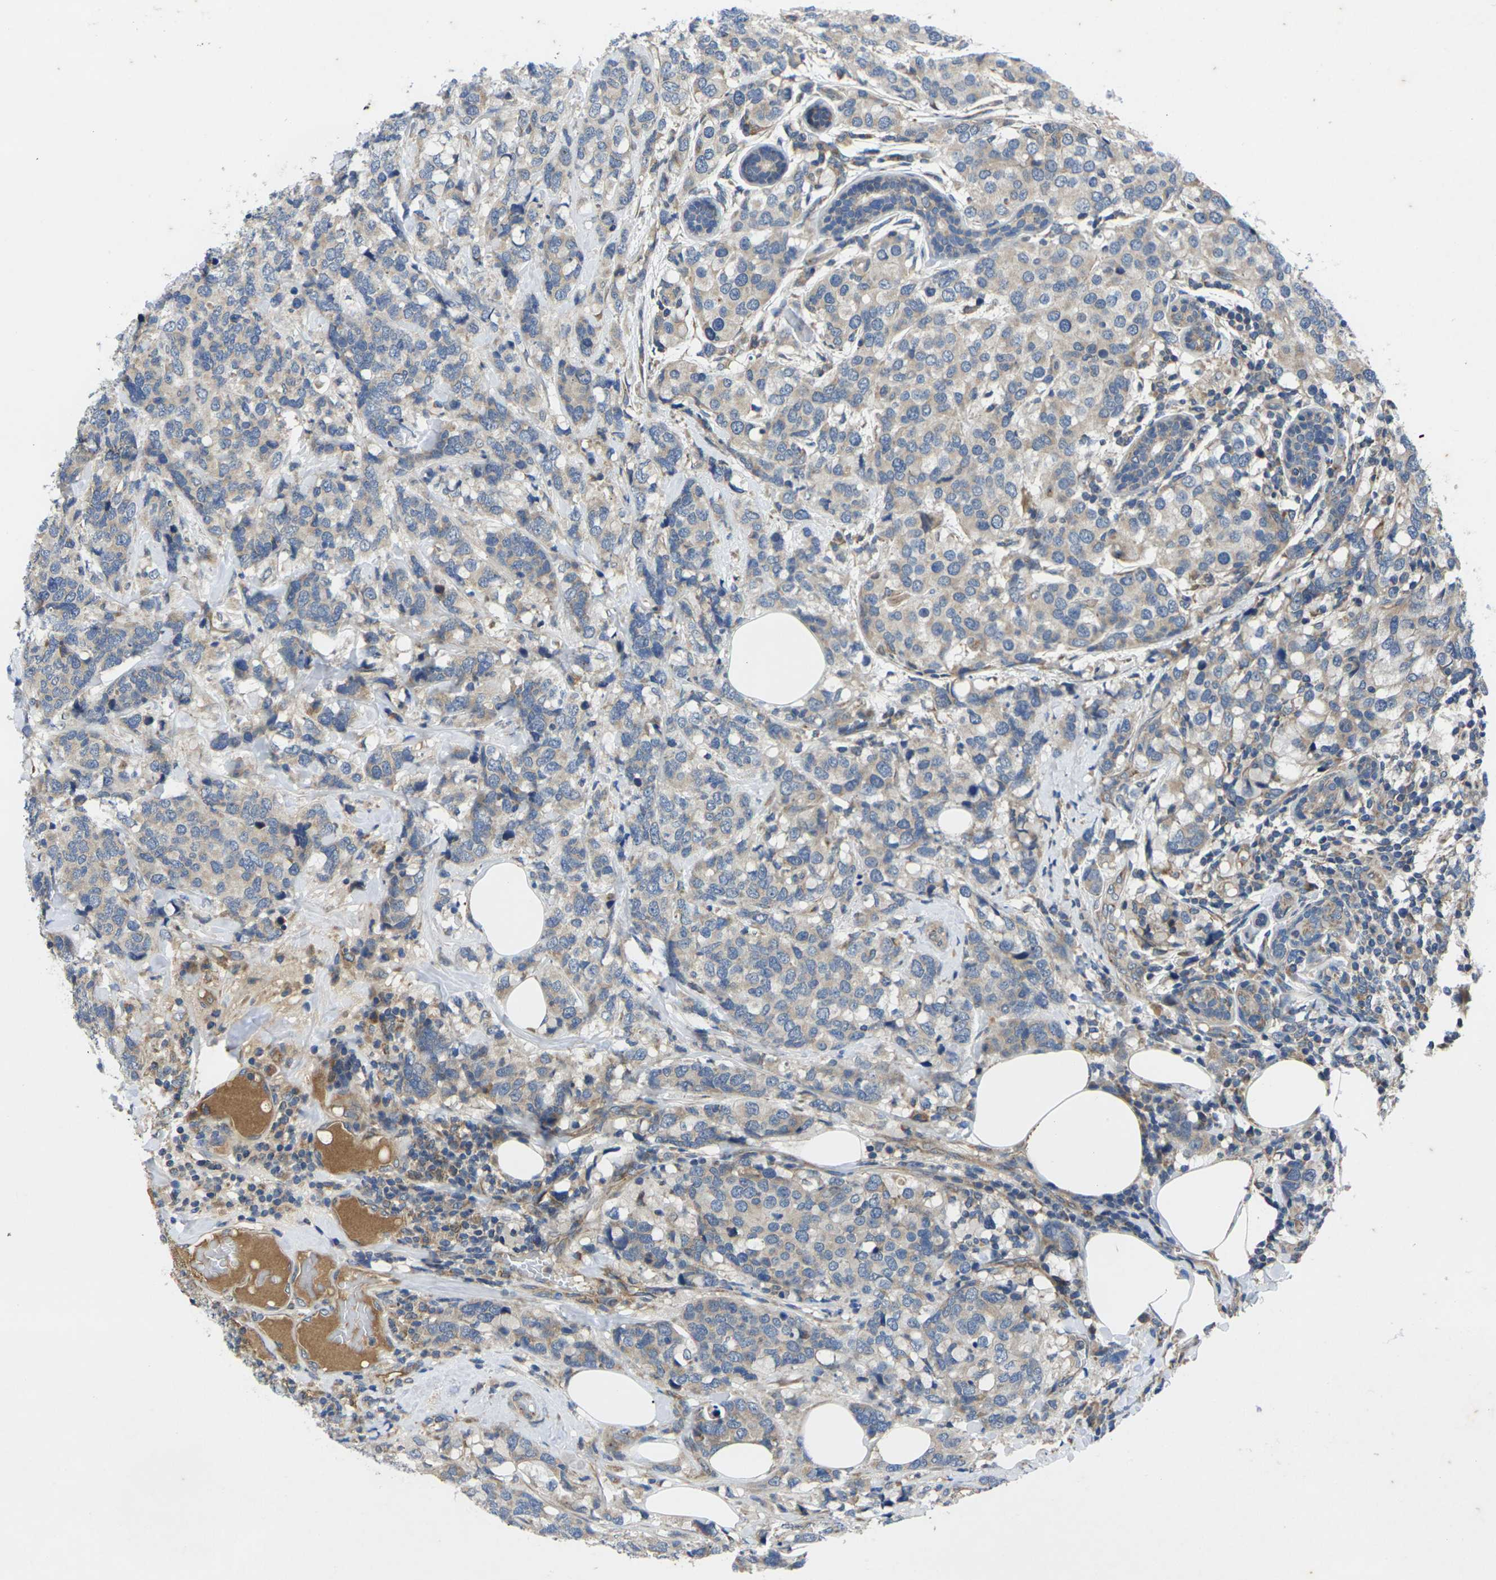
{"staining": {"intensity": "weak", "quantity": ">75%", "location": "cytoplasmic/membranous"}, "tissue": "breast cancer", "cell_type": "Tumor cells", "image_type": "cancer", "snomed": [{"axis": "morphology", "description": "Lobular carcinoma"}, {"axis": "topography", "description": "Breast"}], "caption": "This image exhibits IHC staining of human breast lobular carcinoma, with low weak cytoplasmic/membranous positivity in about >75% of tumor cells.", "gene": "KIF1B", "patient": {"sex": "female", "age": 59}}